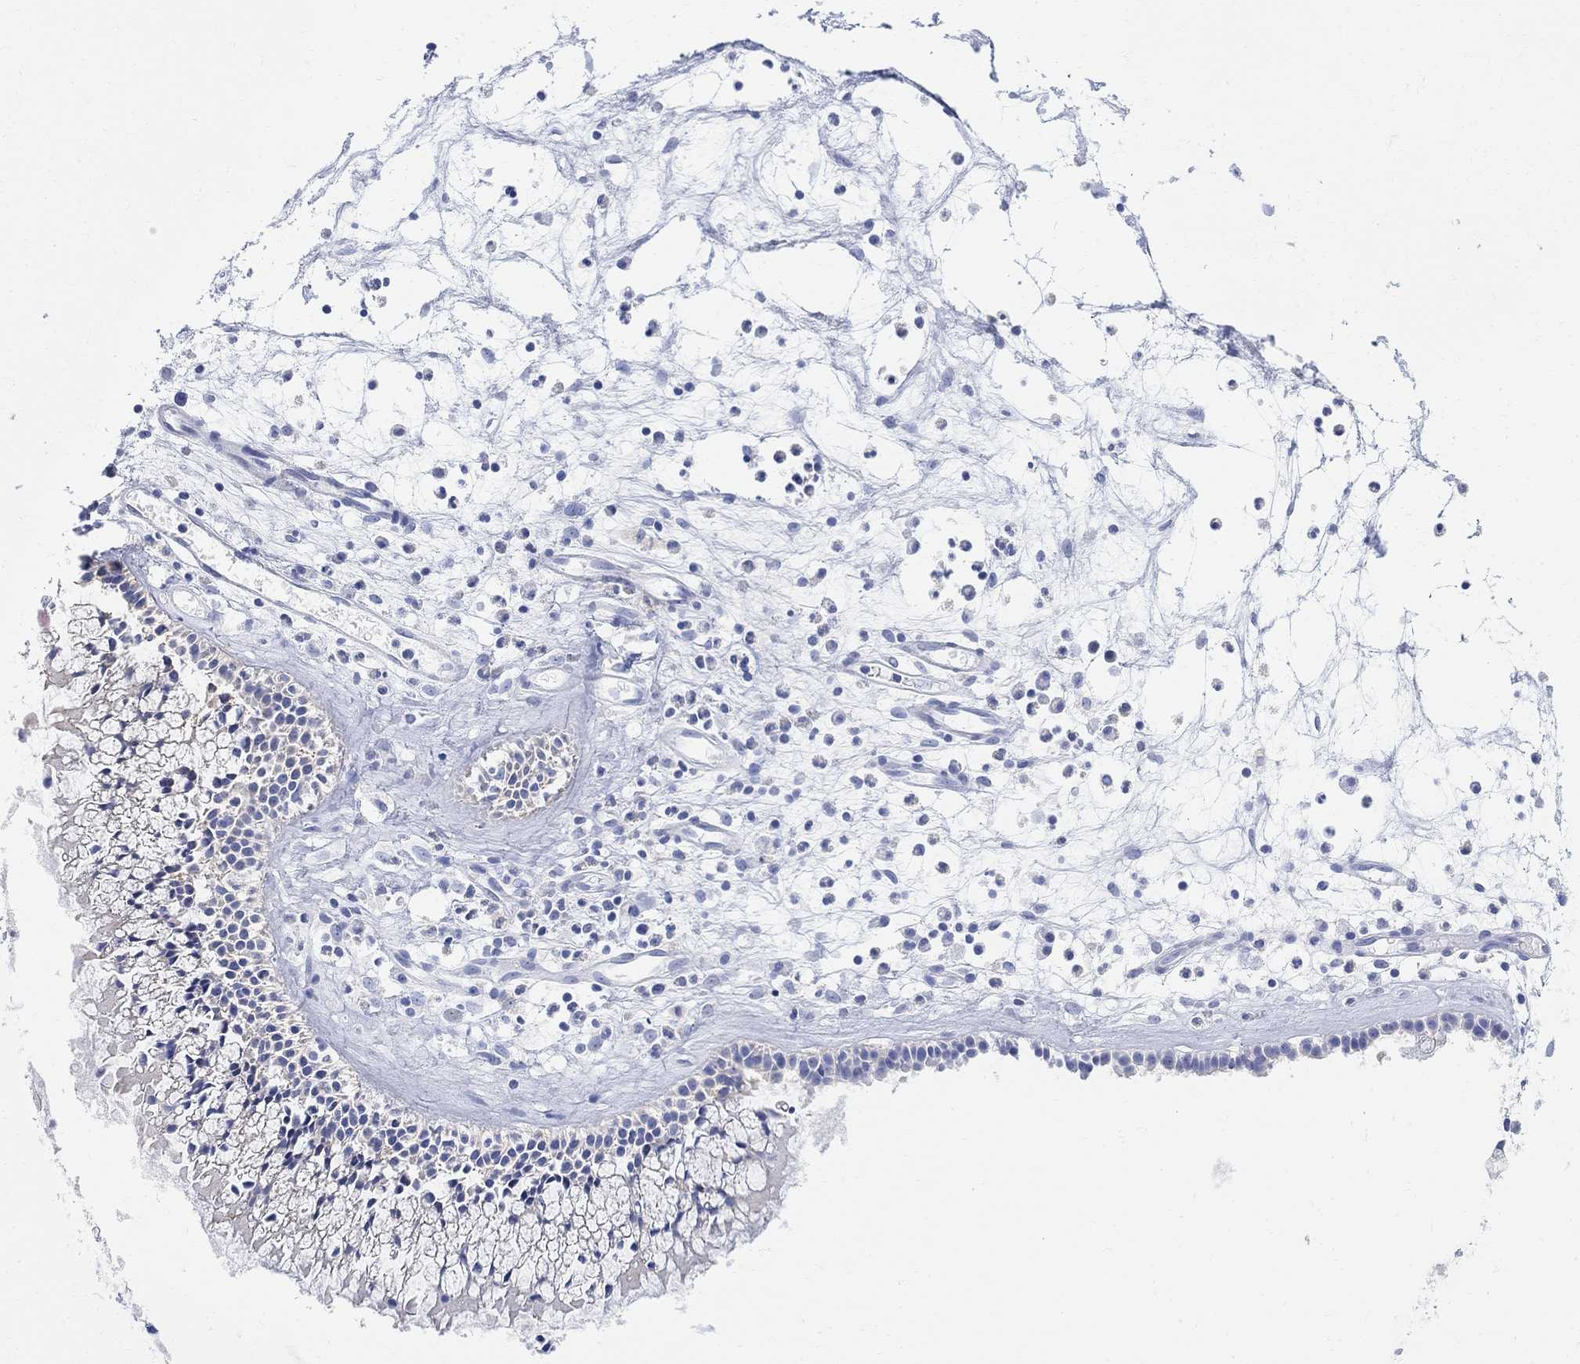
{"staining": {"intensity": "moderate", "quantity": "<25%", "location": "cytoplasmic/membranous"}, "tissue": "nasopharynx", "cell_type": "Respiratory epithelial cells", "image_type": "normal", "snomed": [{"axis": "morphology", "description": "Normal tissue, NOS"}, {"axis": "topography", "description": "Nasopharynx"}], "caption": "The micrograph demonstrates immunohistochemical staining of benign nasopharynx. There is moderate cytoplasmic/membranous staining is present in about <25% of respiratory epithelial cells.", "gene": "RETNLB", "patient": {"sex": "female", "age": 47}}